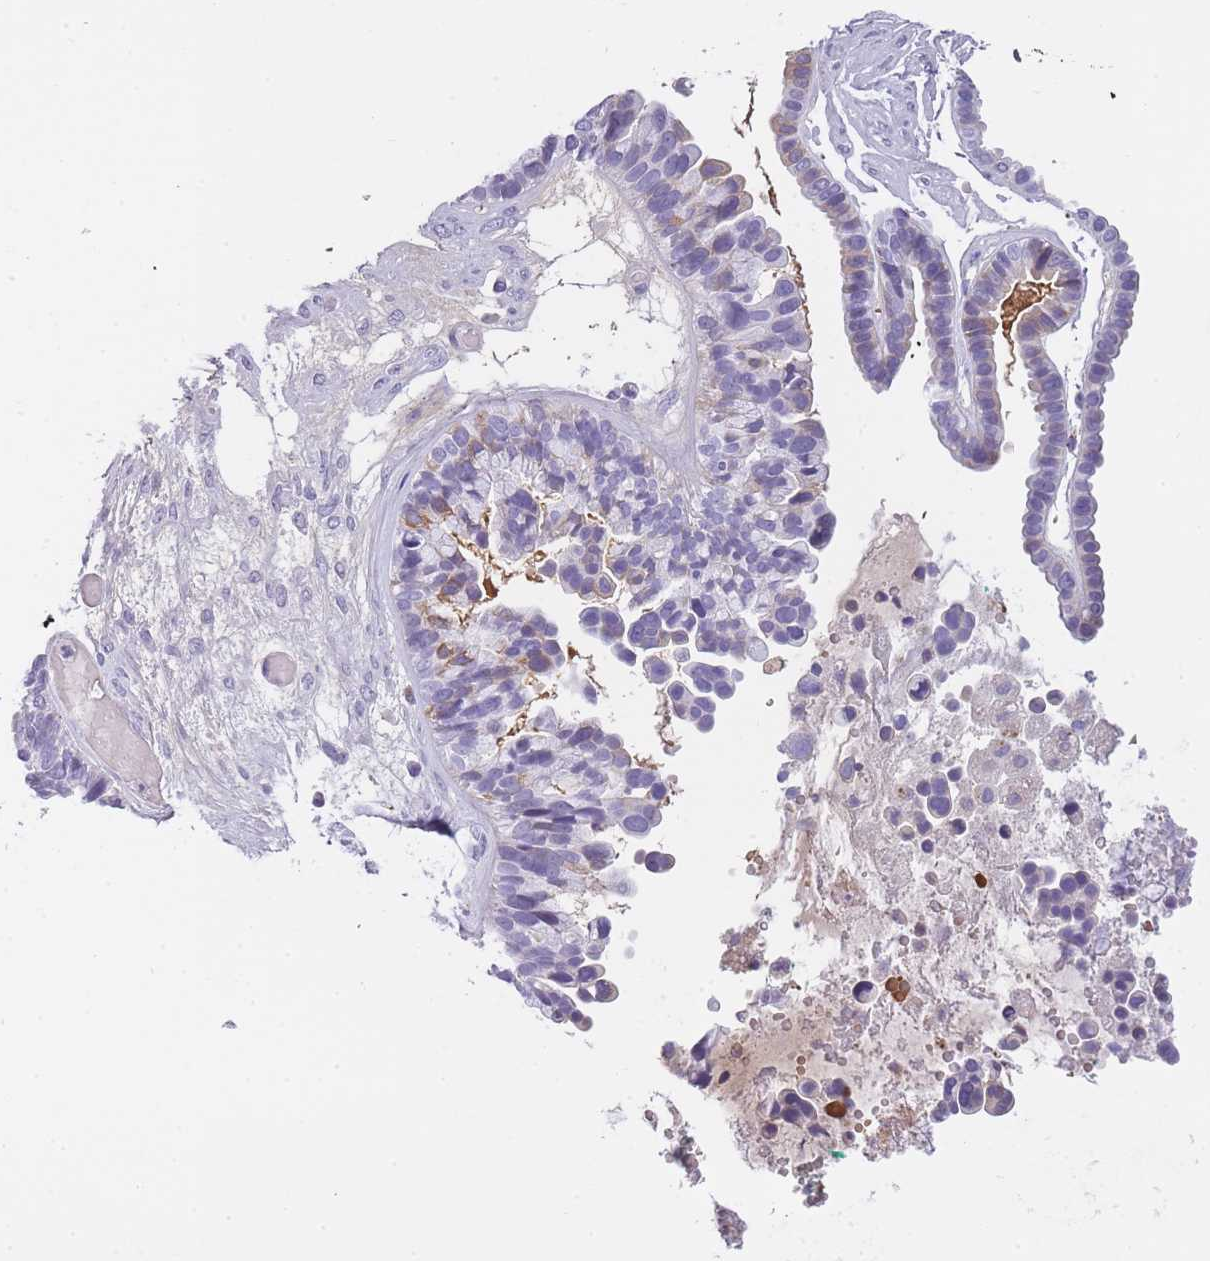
{"staining": {"intensity": "weak", "quantity": "<25%", "location": "cytoplasmic/membranous"}, "tissue": "ovarian cancer", "cell_type": "Tumor cells", "image_type": "cancer", "snomed": [{"axis": "morphology", "description": "Cystadenocarcinoma, serous, NOS"}, {"axis": "topography", "description": "Ovary"}], "caption": "There is no significant positivity in tumor cells of ovarian cancer (serous cystadenocarcinoma).", "gene": "GNAT1", "patient": {"sex": "female", "age": 56}}